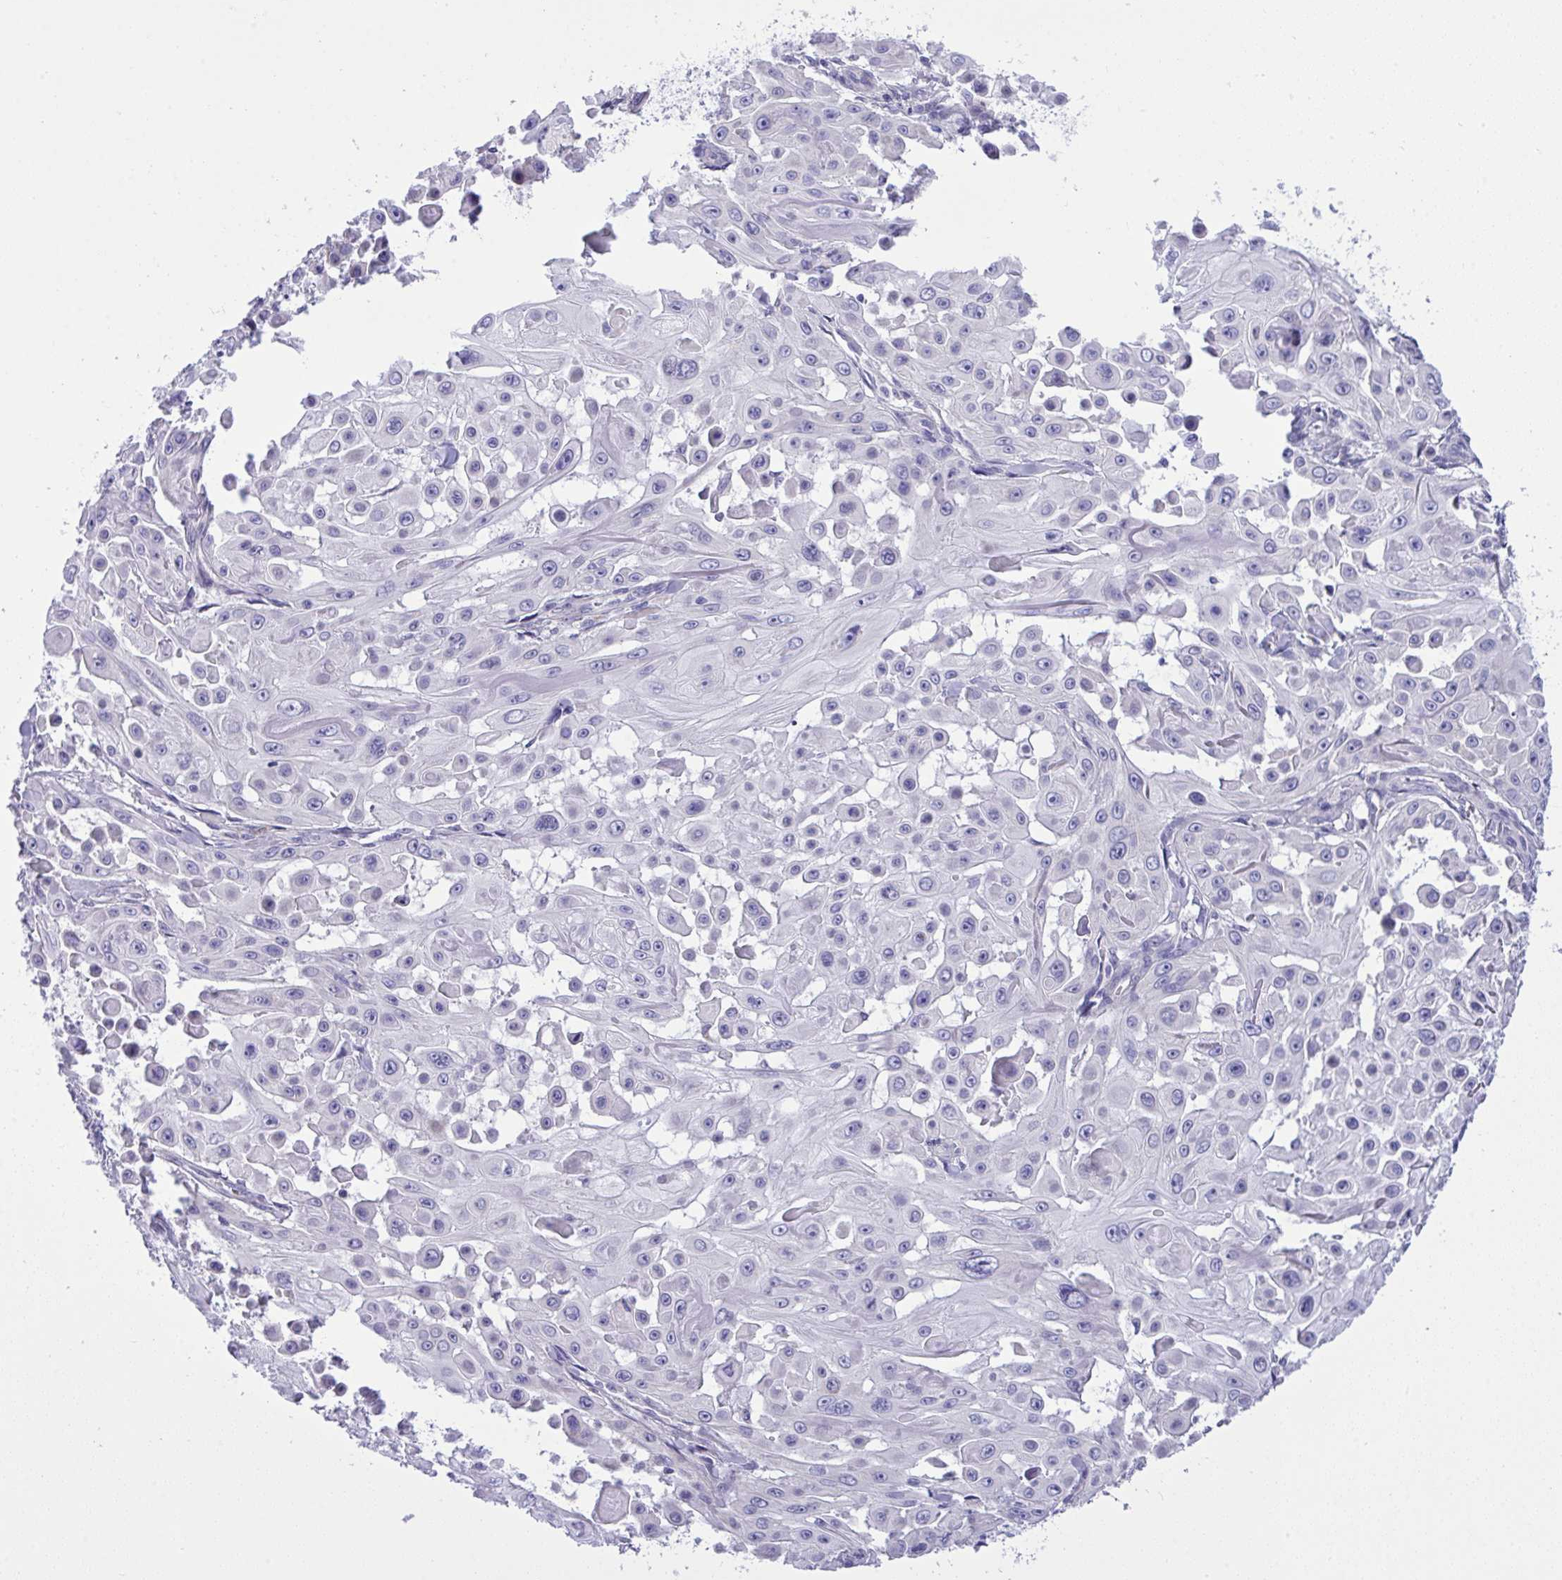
{"staining": {"intensity": "negative", "quantity": "none", "location": "none"}, "tissue": "skin cancer", "cell_type": "Tumor cells", "image_type": "cancer", "snomed": [{"axis": "morphology", "description": "Squamous cell carcinoma, NOS"}, {"axis": "topography", "description": "Skin"}], "caption": "Human skin cancer stained for a protein using immunohistochemistry (IHC) shows no staining in tumor cells.", "gene": "WDR97", "patient": {"sex": "male", "age": 91}}